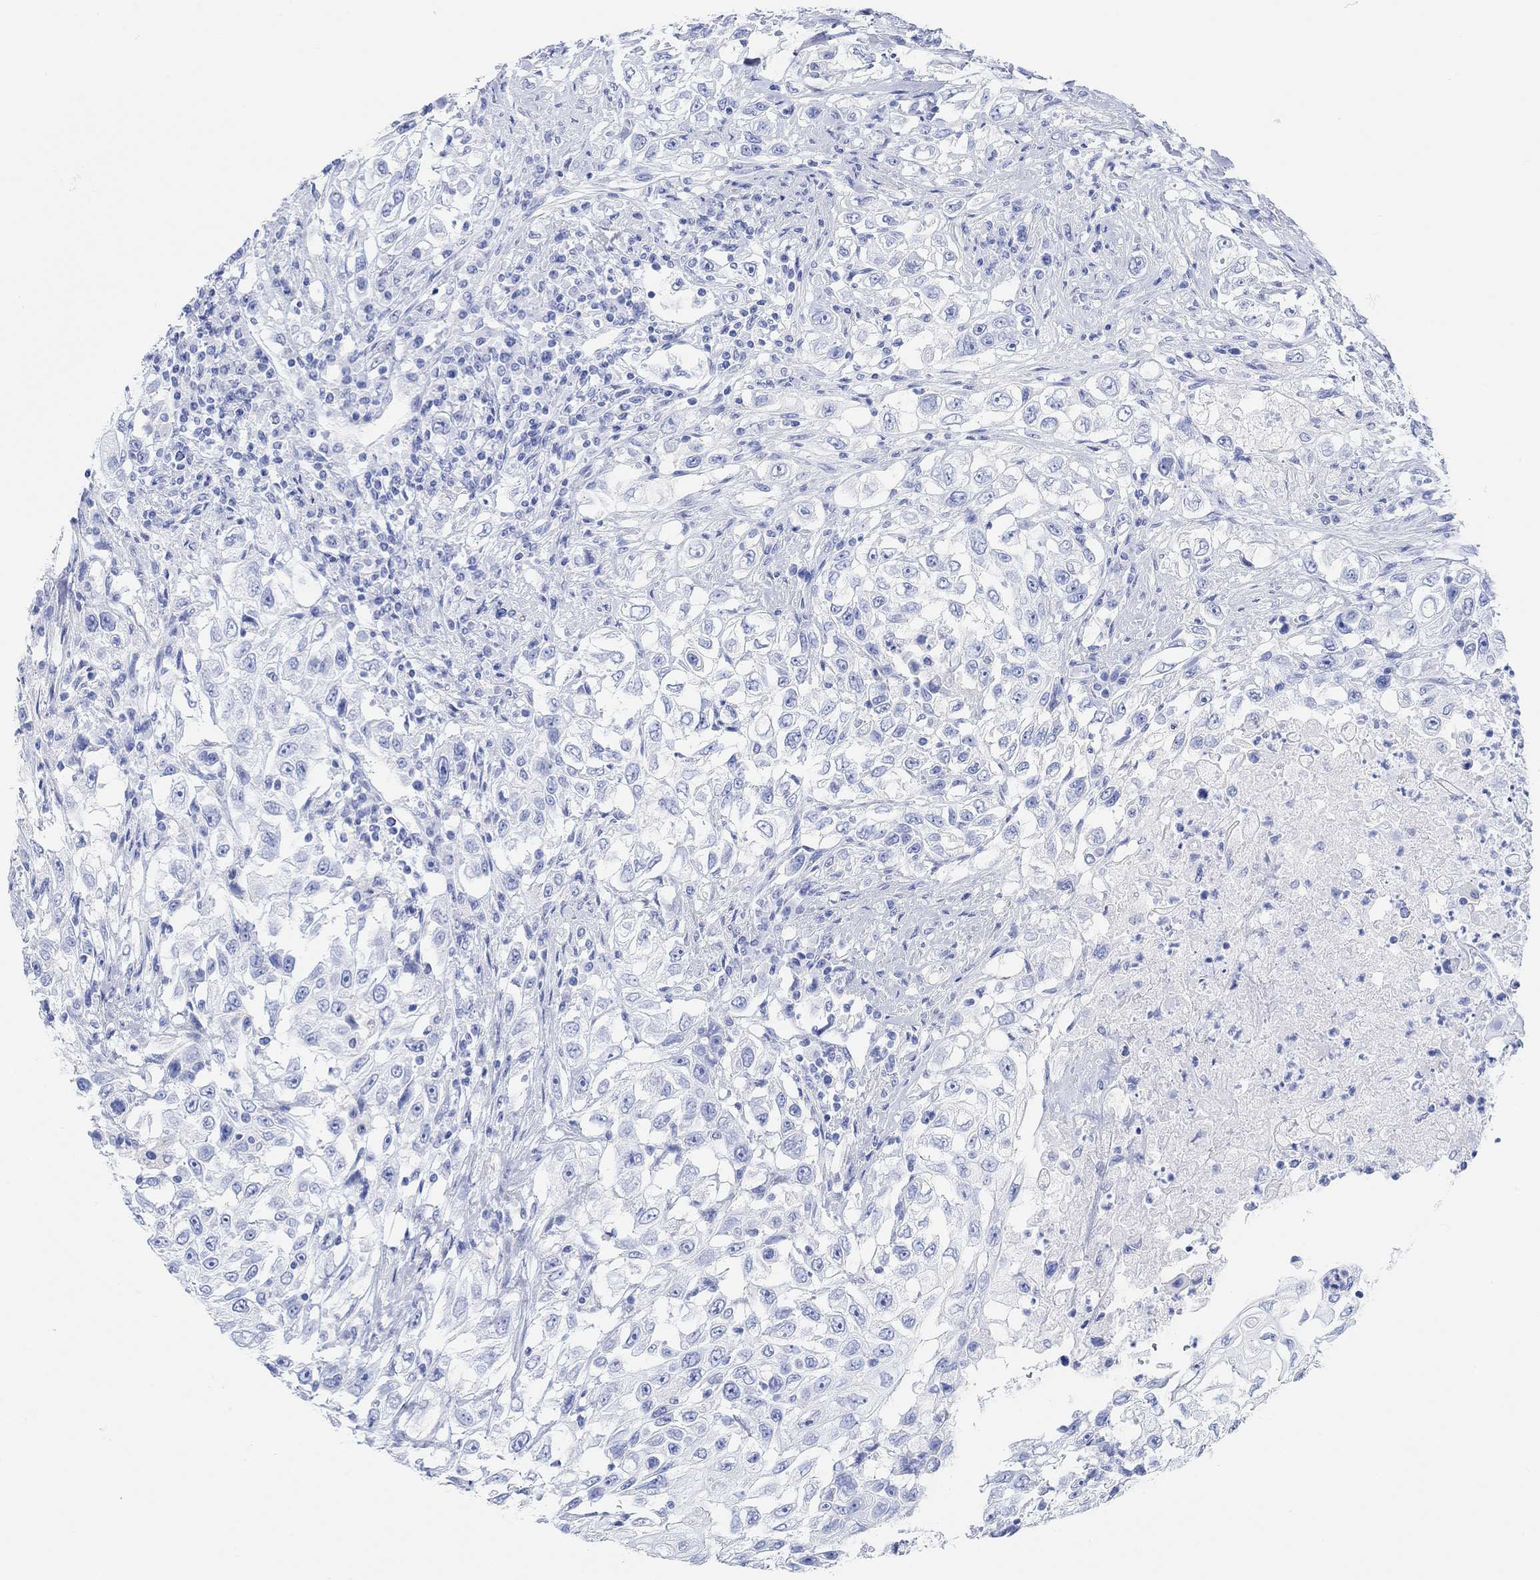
{"staining": {"intensity": "negative", "quantity": "none", "location": "none"}, "tissue": "urothelial cancer", "cell_type": "Tumor cells", "image_type": "cancer", "snomed": [{"axis": "morphology", "description": "Urothelial carcinoma, High grade"}, {"axis": "topography", "description": "Urinary bladder"}], "caption": "A histopathology image of human high-grade urothelial carcinoma is negative for staining in tumor cells. (Immunohistochemistry (ihc), brightfield microscopy, high magnification).", "gene": "ANKRD33", "patient": {"sex": "female", "age": 56}}